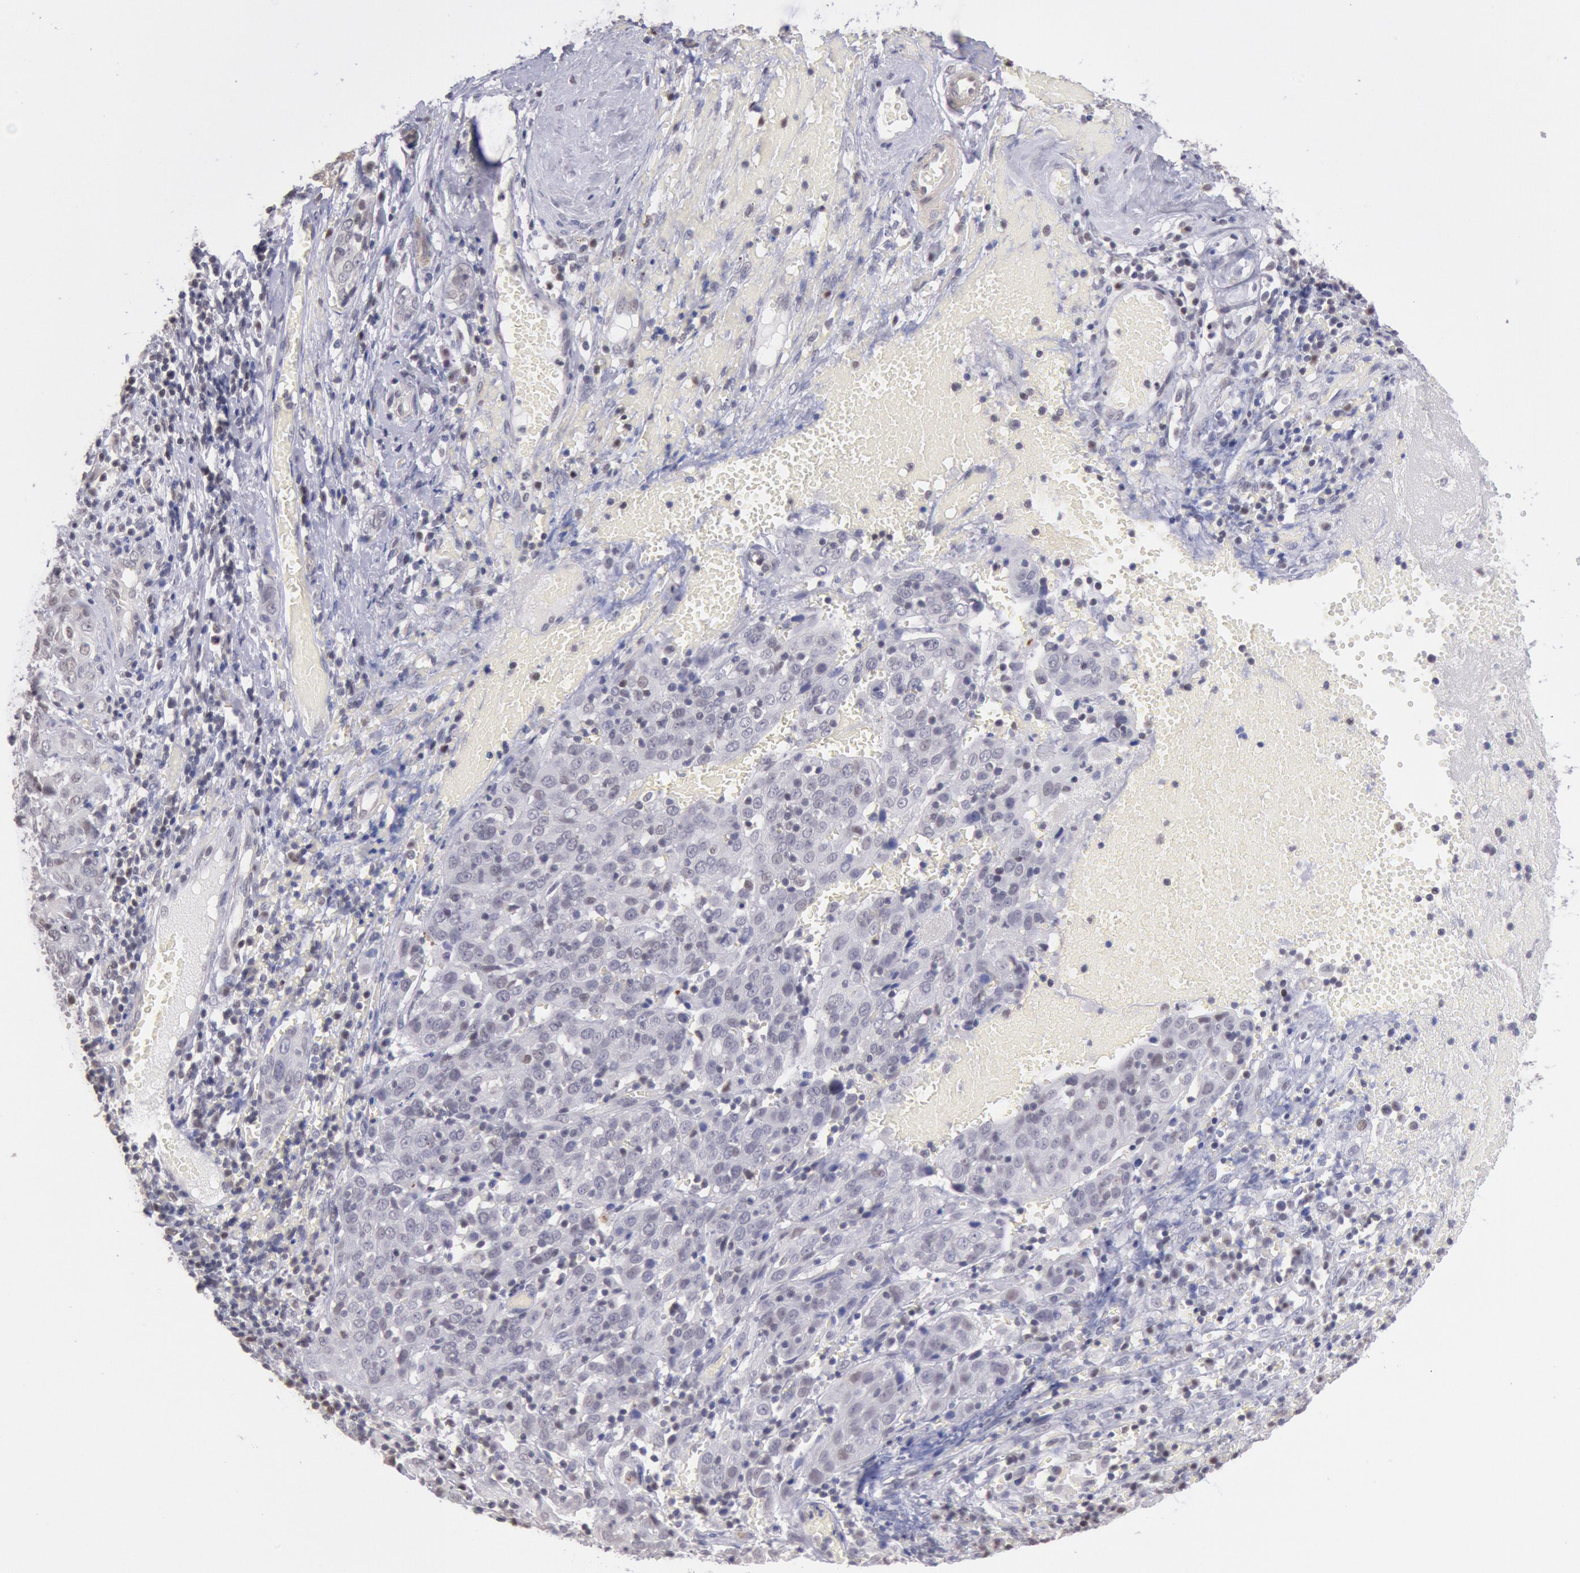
{"staining": {"intensity": "negative", "quantity": "none", "location": "none"}, "tissue": "cervical cancer", "cell_type": "Tumor cells", "image_type": "cancer", "snomed": [{"axis": "morphology", "description": "Normal tissue, NOS"}, {"axis": "morphology", "description": "Squamous cell carcinoma, NOS"}, {"axis": "topography", "description": "Cervix"}], "caption": "High magnification brightfield microscopy of cervical cancer (squamous cell carcinoma) stained with DAB (3,3'-diaminobenzidine) (brown) and counterstained with hematoxylin (blue): tumor cells show no significant staining.", "gene": "MYH7", "patient": {"sex": "female", "age": 67}}